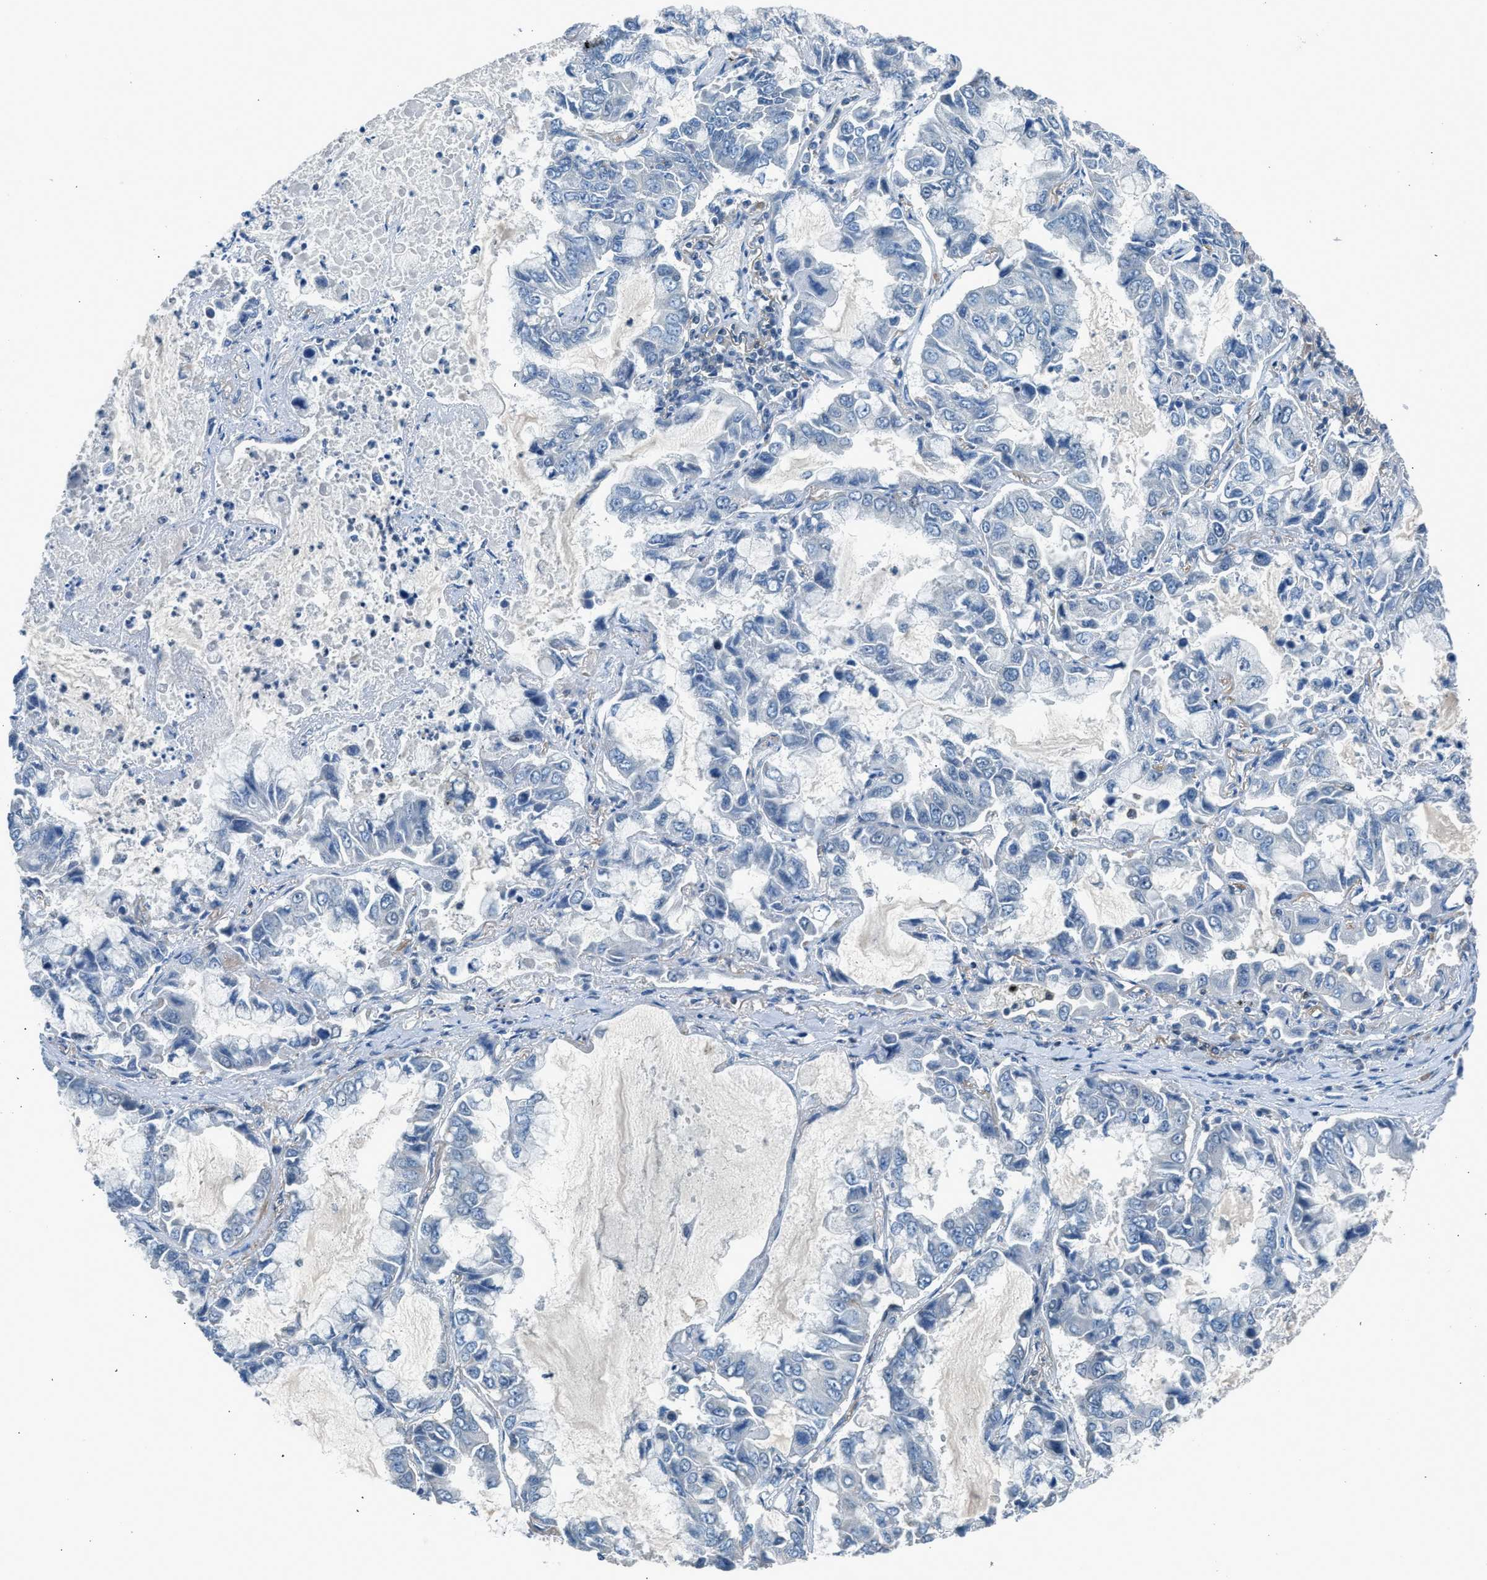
{"staining": {"intensity": "negative", "quantity": "none", "location": "none"}, "tissue": "lung cancer", "cell_type": "Tumor cells", "image_type": "cancer", "snomed": [{"axis": "morphology", "description": "Adenocarcinoma, NOS"}, {"axis": "topography", "description": "Lung"}], "caption": "Tumor cells show no significant protein positivity in lung adenocarcinoma.", "gene": "LMLN", "patient": {"sex": "male", "age": 64}}